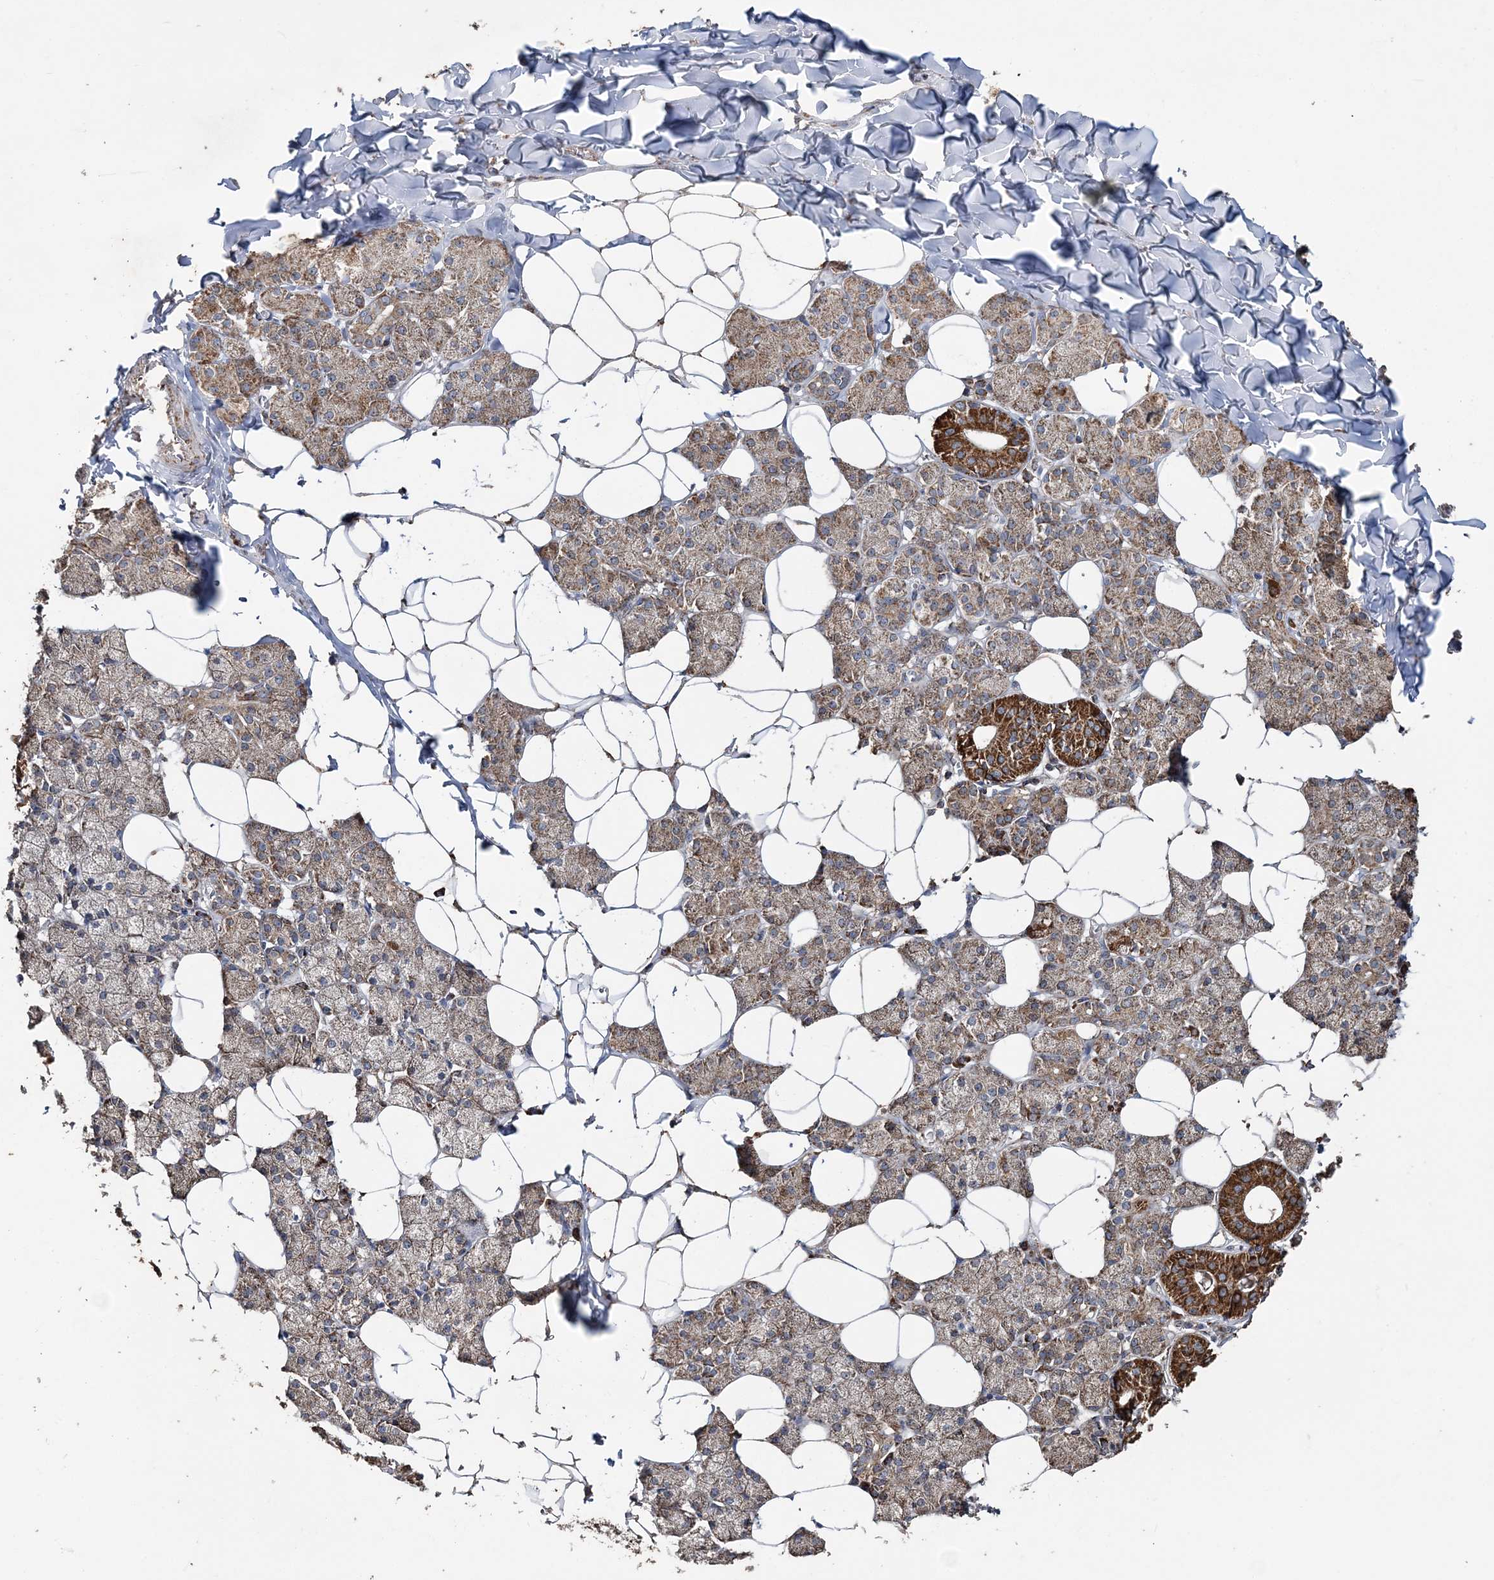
{"staining": {"intensity": "strong", "quantity": "25%-75%", "location": "cytoplasmic/membranous"}, "tissue": "salivary gland", "cell_type": "Glandular cells", "image_type": "normal", "snomed": [{"axis": "morphology", "description": "Normal tissue, NOS"}, {"axis": "topography", "description": "Salivary gland"}], "caption": "About 25%-75% of glandular cells in benign salivary gland exhibit strong cytoplasmic/membranous protein staining as visualized by brown immunohistochemical staining.", "gene": "POC5", "patient": {"sex": "female", "age": 33}}